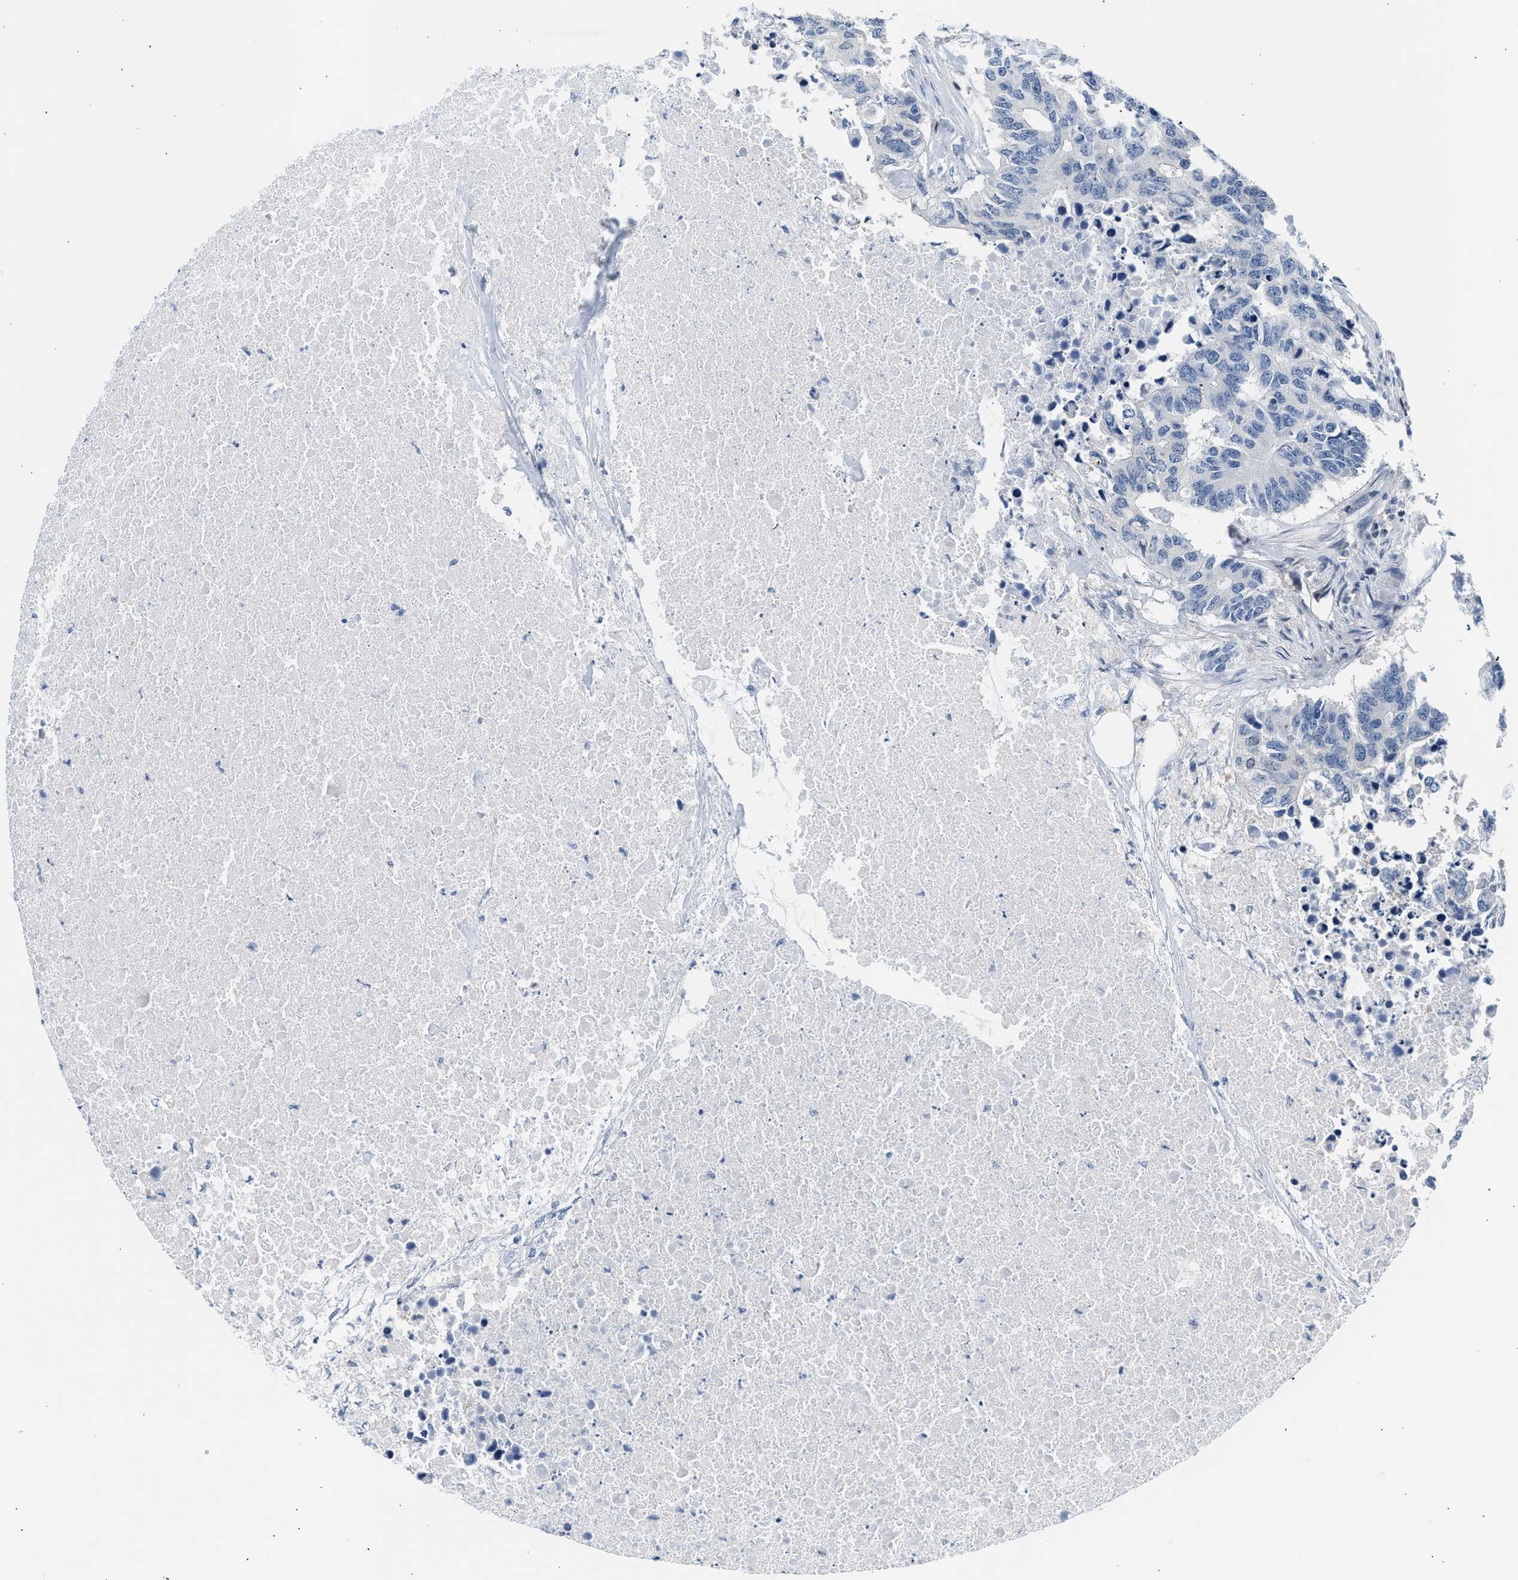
{"staining": {"intensity": "negative", "quantity": "none", "location": "none"}, "tissue": "colorectal cancer", "cell_type": "Tumor cells", "image_type": "cancer", "snomed": [{"axis": "morphology", "description": "Adenocarcinoma, NOS"}, {"axis": "topography", "description": "Colon"}], "caption": "IHC histopathology image of neoplastic tissue: human colorectal cancer (adenocarcinoma) stained with DAB (3,3'-diaminobenzidine) shows no significant protein staining in tumor cells. (DAB immunohistochemistry (IHC) with hematoxylin counter stain).", "gene": "OLIG3", "patient": {"sex": "male", "age": 71}}